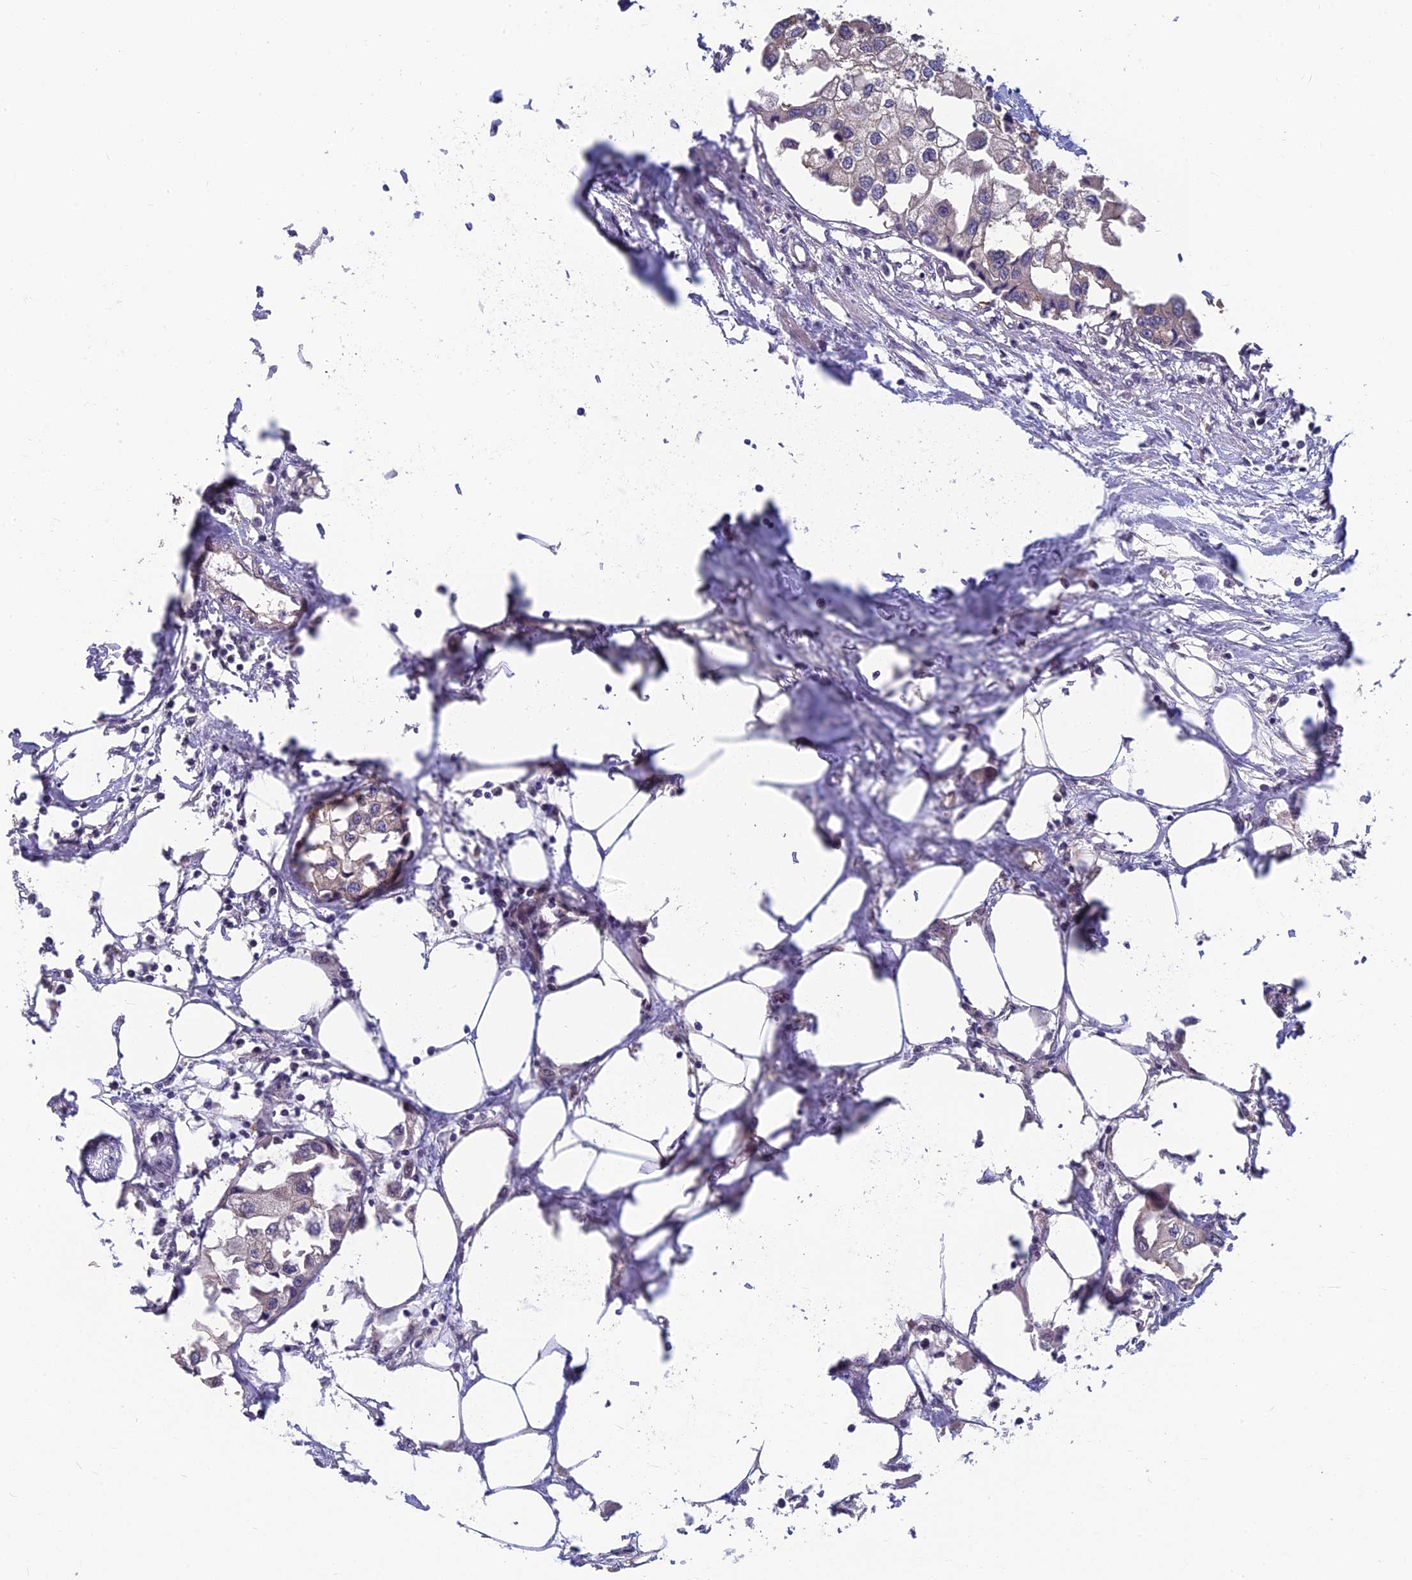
{"staining": {"intensity": "weak", "quantity": "<25%", "location": "cytoplasmic/membranous"}, "tissue": "urothelial cancer", "cell_type": "Tumor cells", "image_type": "cancer", "snomed": [{"axis": "morphology", "description": "Urothelial carcinoma, High grade"}, {"axis": "topography", "description": "Urinary bladder"}], "caption": "Urothelial carcinoma (high-grade) was stained to show a protein in brown. There is no significant positivity in tumor cells.", "gene": "PIKFYVE", "patient": {"sex": "male", "age": 64}}